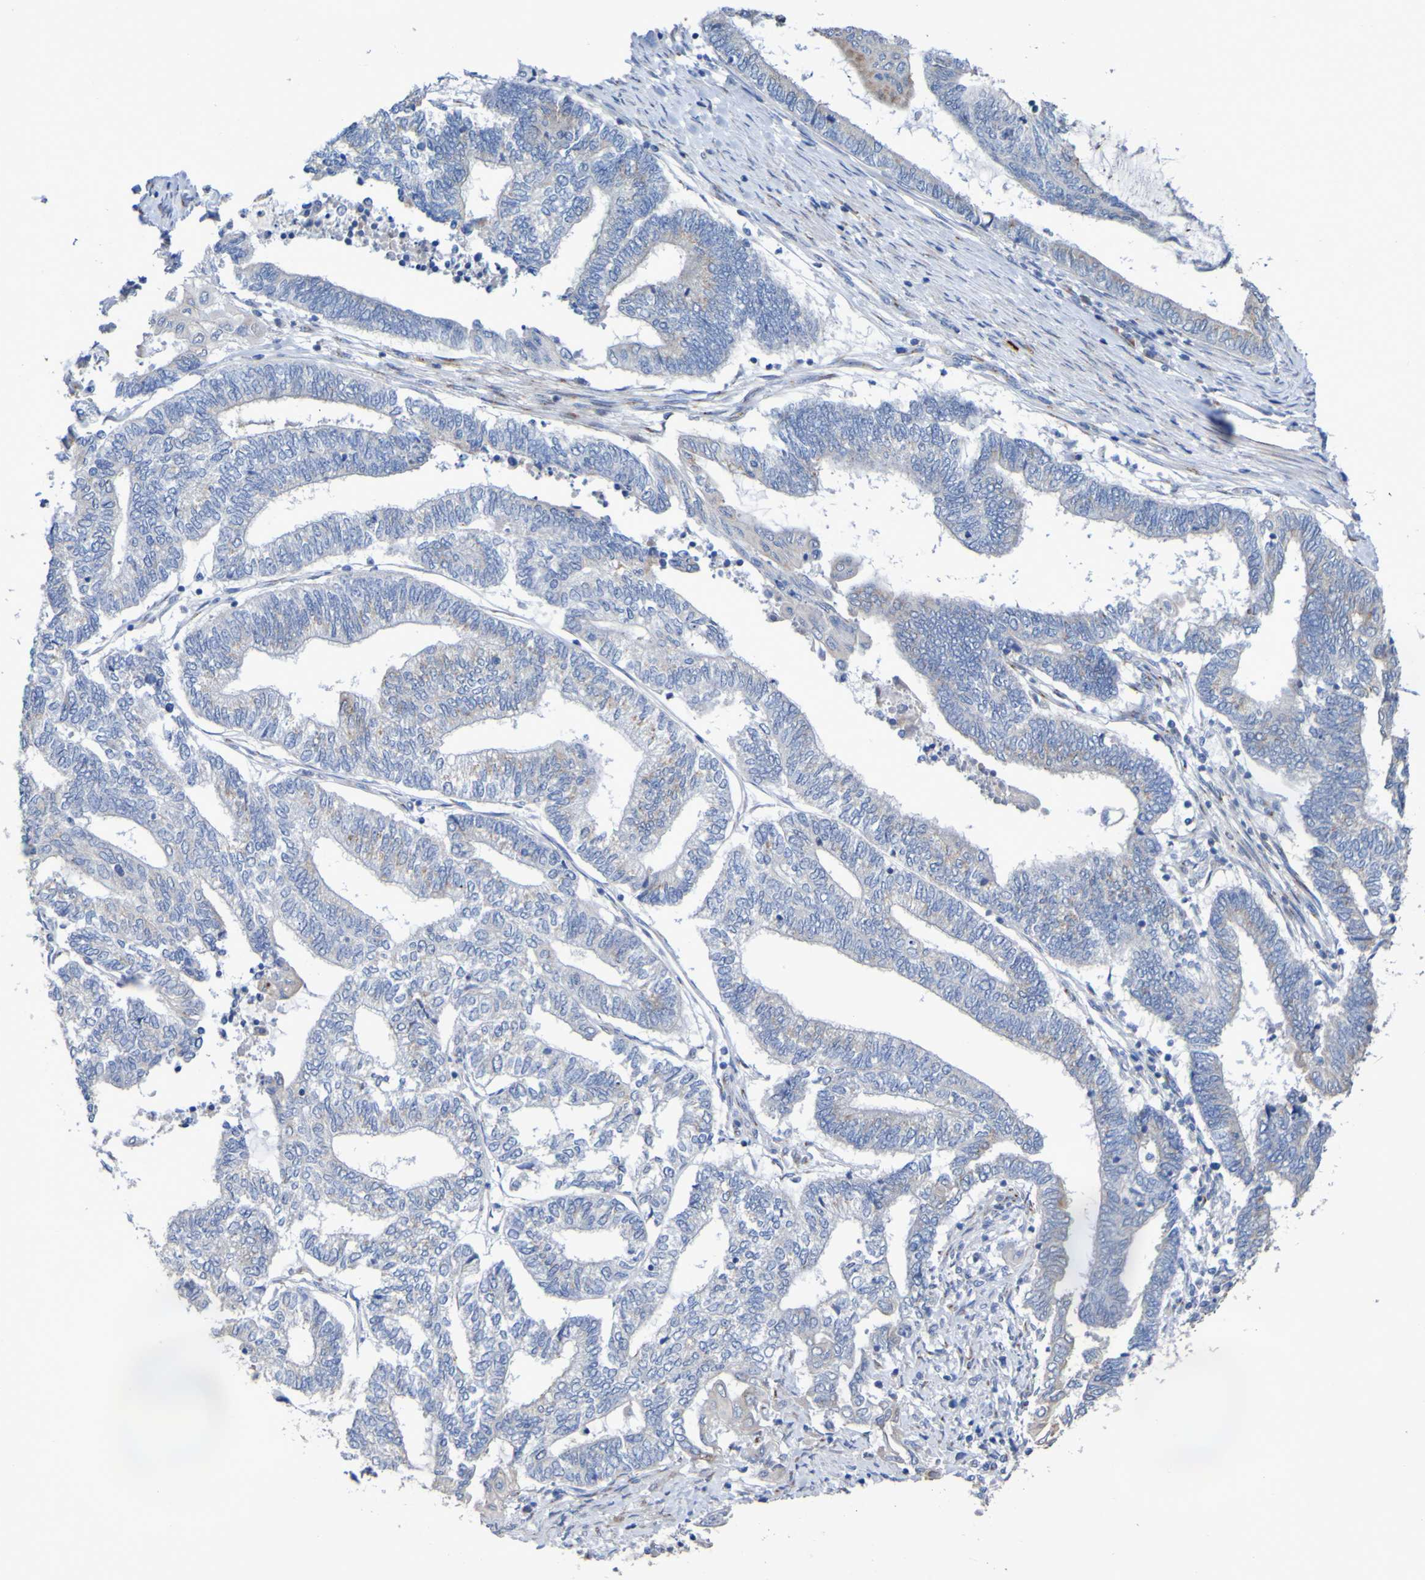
{"staining": {"intensity": "weak", "quantity": "<25%", "location": "cytoplasmic/membranous"}, "tissue": "endometrial cancer", "cell_type": "Tumor cells", "image_type": "cancer", "snomed": [{"axis": "morphology", "description": "Adenocarcinoma, NOS"}, {"axis": "topography", "description": "Uterus"}, {"axis": "topography", "description": "Endometrium"}], "caption": "Tumor cells show no significant positivity in endometrial cancer (adenocarcinoma). (Stains: DAB IHC with hematoxylin counter stain, Microscopy: brightfield microscopy at high magnification).", "gene": "C11orf24", "patient": {"sex": "female", "age": 70}}